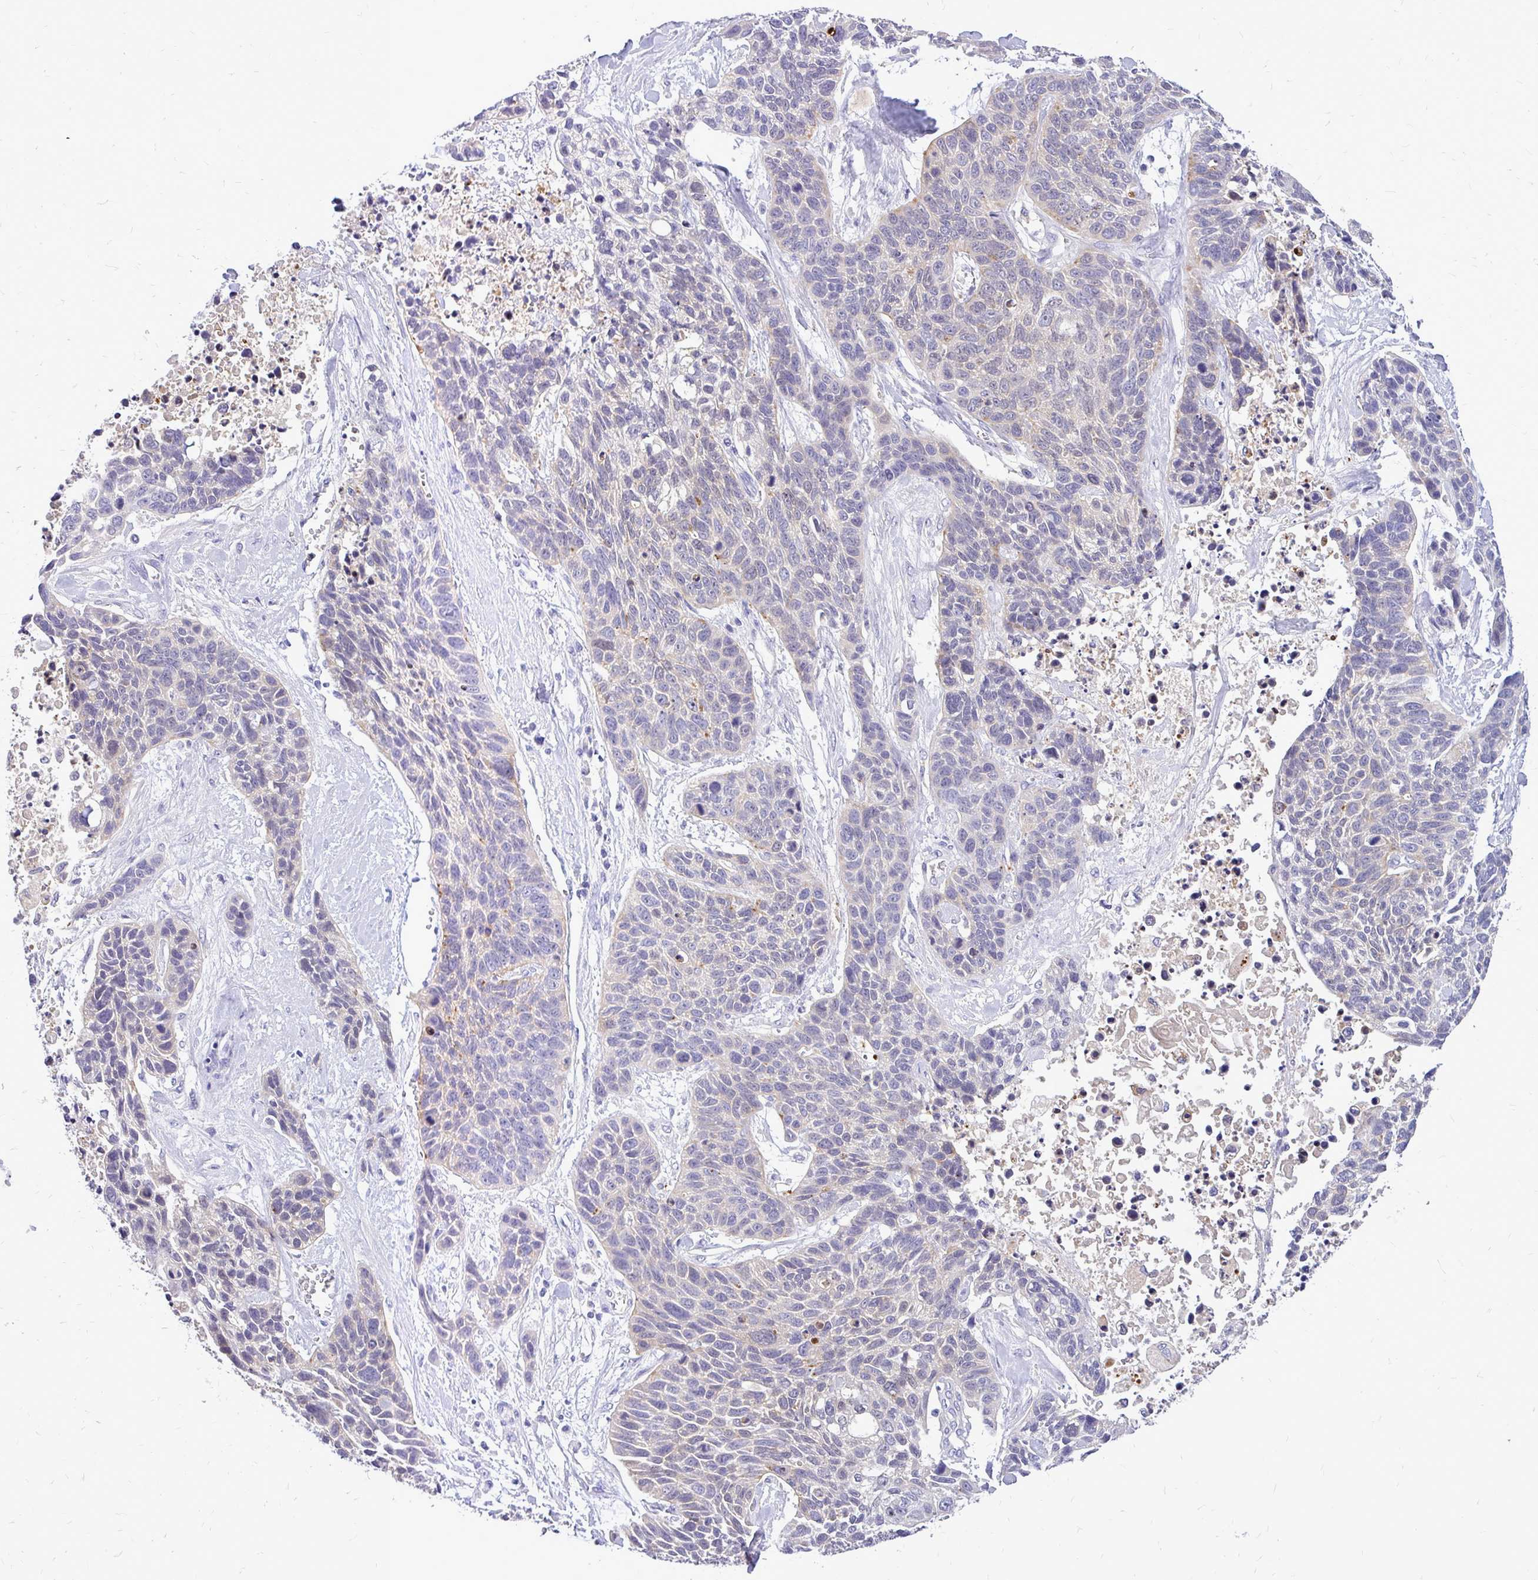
{"staining": {"intensity": "negative", "quantity": "none", "location": "none"}, "tissue": "lung cancer", "cell_type": "Tumor cells", "image_type": "cancer", "snomed": [{"axis": "morphology", "description": "Squamous cell carcinoma, NOS"}, {"axis": "topography", "description": "Lung"}], "caption": "High magnification brightfield microscopy of lung cancer (squamous cell carcinoma) stained with DAB (brown) and counterstained with hematoxylin (blue): tumor cells show no significant expression.", "gene": "MAP1LC3A", "patient": {"sex": "male", "age": 62}}